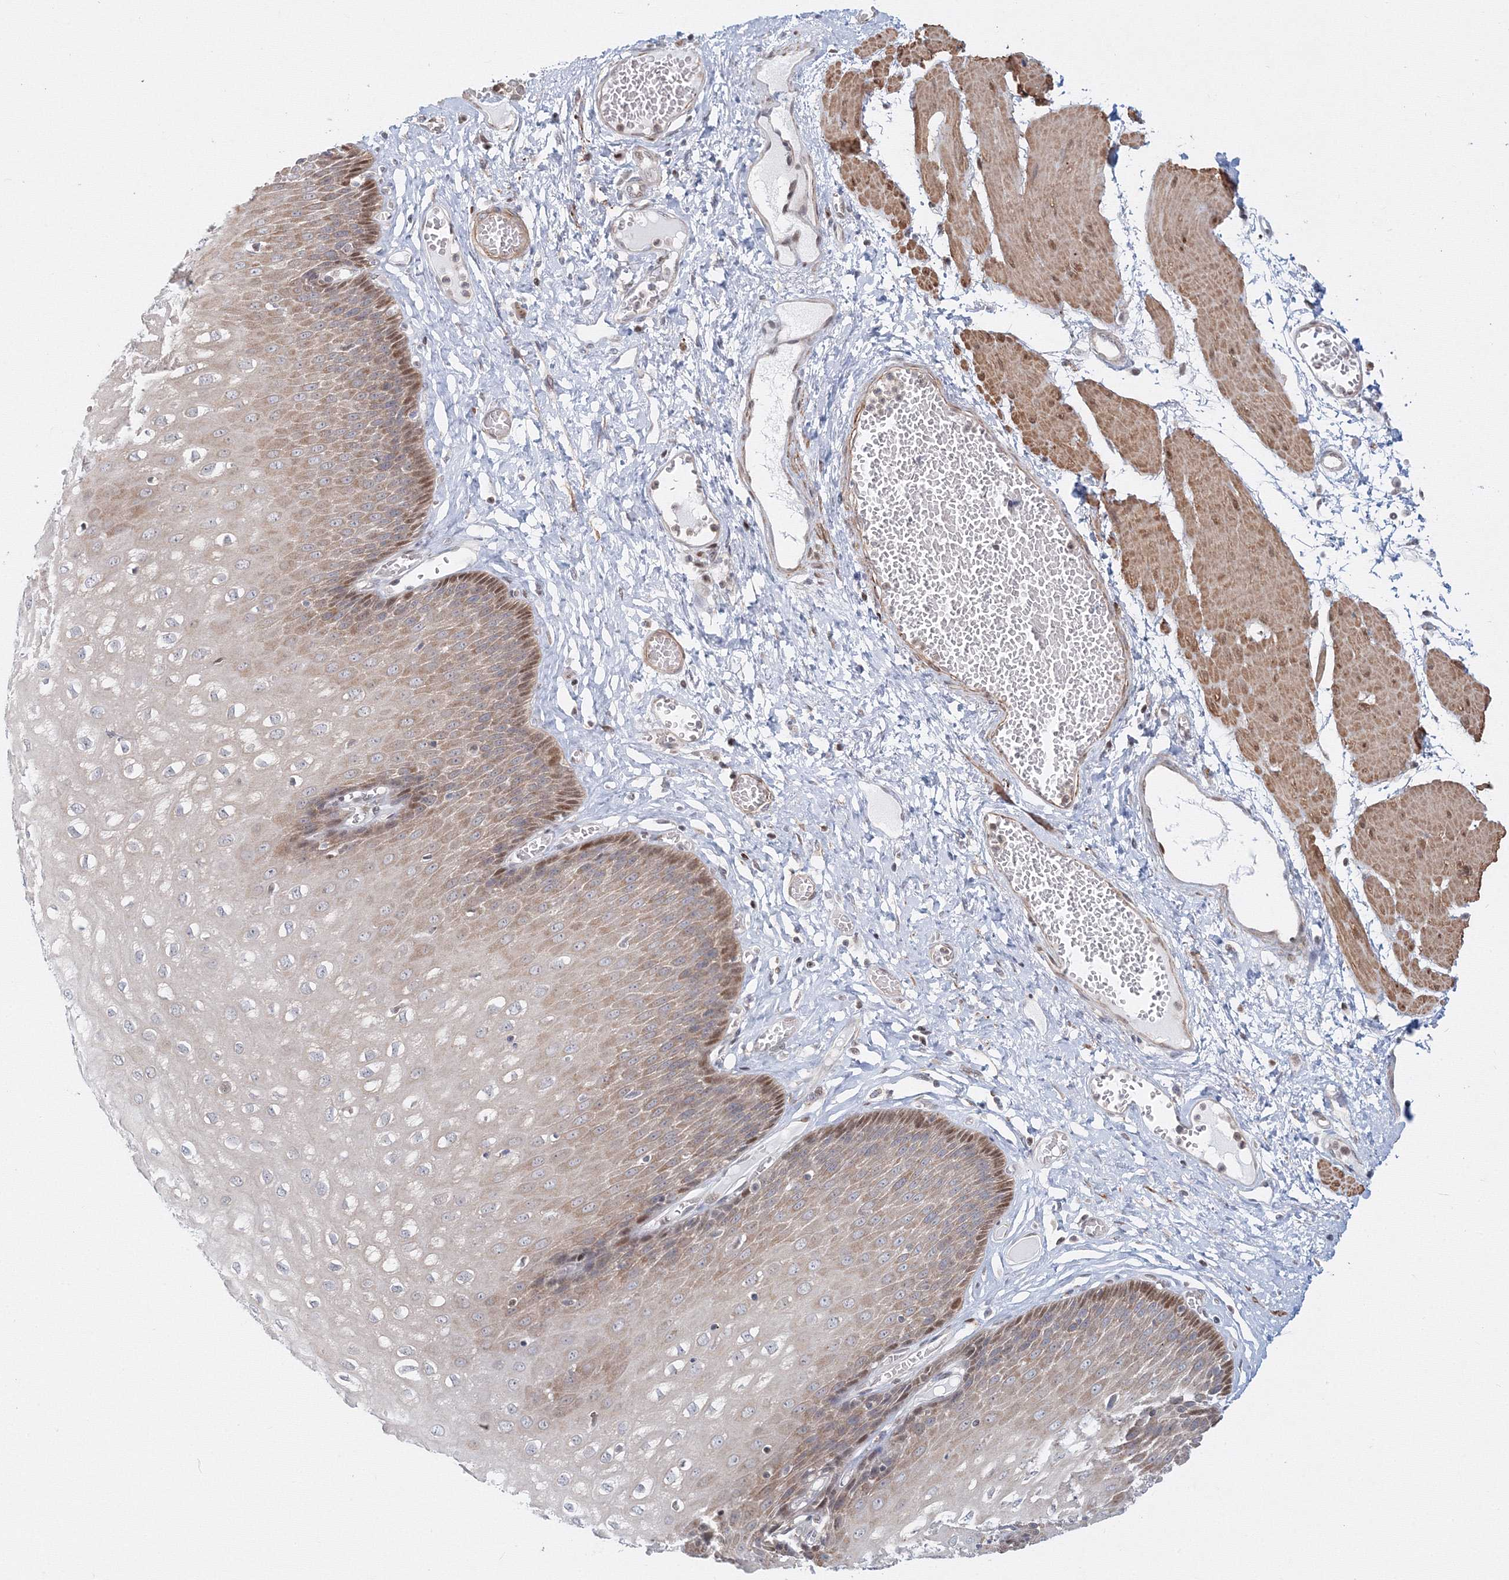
{"staining": {"intensity": "moderate", "quantity": "25%-75%", "location": "cytoplasmic/membranous,nuclear"}, "tissue": "esophagus", "cell_type": "Squamous epithelial cells", "image_type": "normal", "snomed": [{"axis": "morphology", "description": "Normal tissue, NOS"}, {"axis": "topography", "description": "Esophagus"}], "caption": "A brown stain labels moderate cytoplasmic/membranous,nuclear staining of a protein in squamous epithelial cells of benign esophagus.", "gene": "ARHGAP21", "patient": {"sex": "male", "age": 60}}